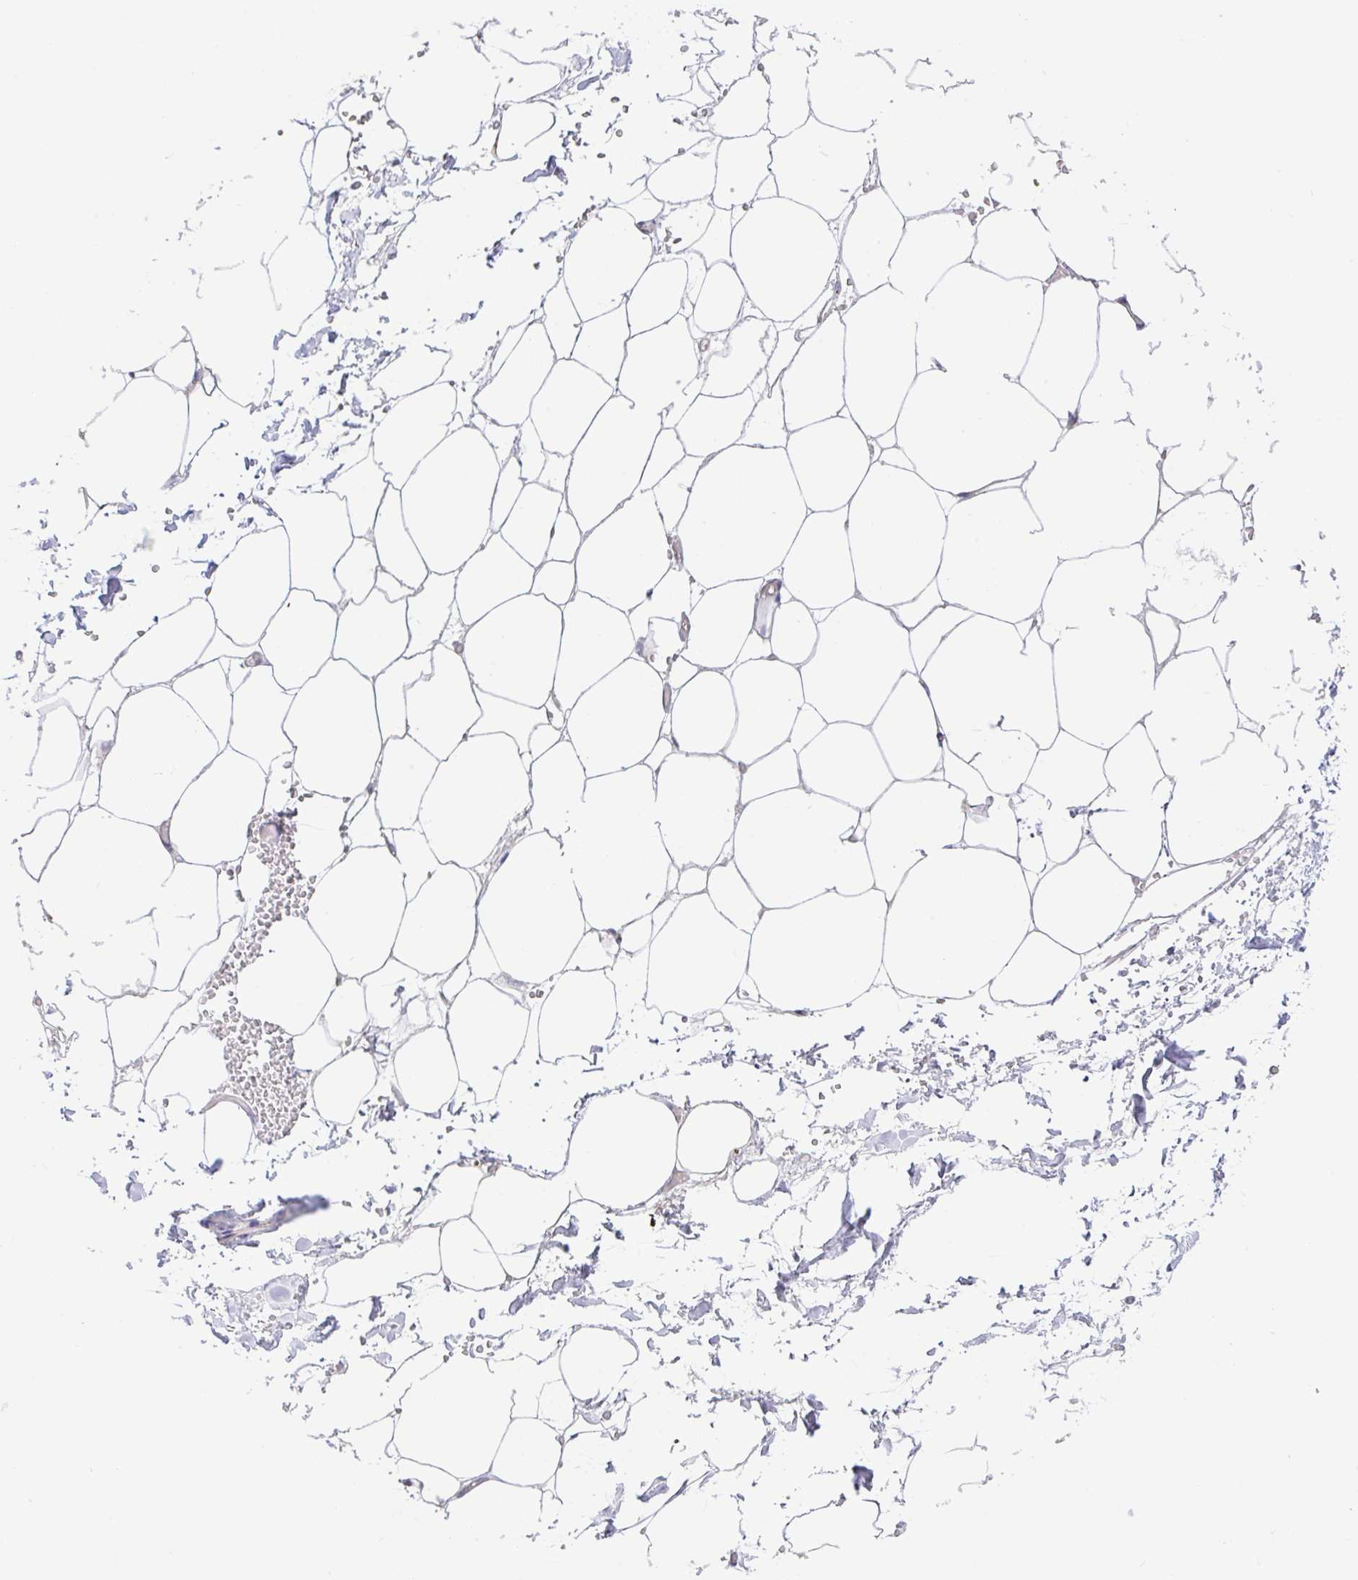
{"staining": {"intensity": "negative", "quantity": "none", "location": "none"}, "tissue": "adipose tissue", "cell_type": "Adipocytes", "image_type": "normal", "snomed": [{"axis": "morphology", "description": "Normal tissue, NOS"}, {"axis": "topography", "description": "Adipose tissue"}, {"axis": "topography", "description": "Vascular tissue"}, {"axis": "topography", "description": "Rectum"}, {"axis": "topography", "description": "Peripheral nerve tissue"}], "caption": "High magnification brightfield microscopy of unremarkable adipose tissue stained with DAB (brown) and counterstained with hematoxylin (blue): adipocytes show no significant staining.", "gene": "HYPK", "patient": {"sex": "female", "age": 69}}